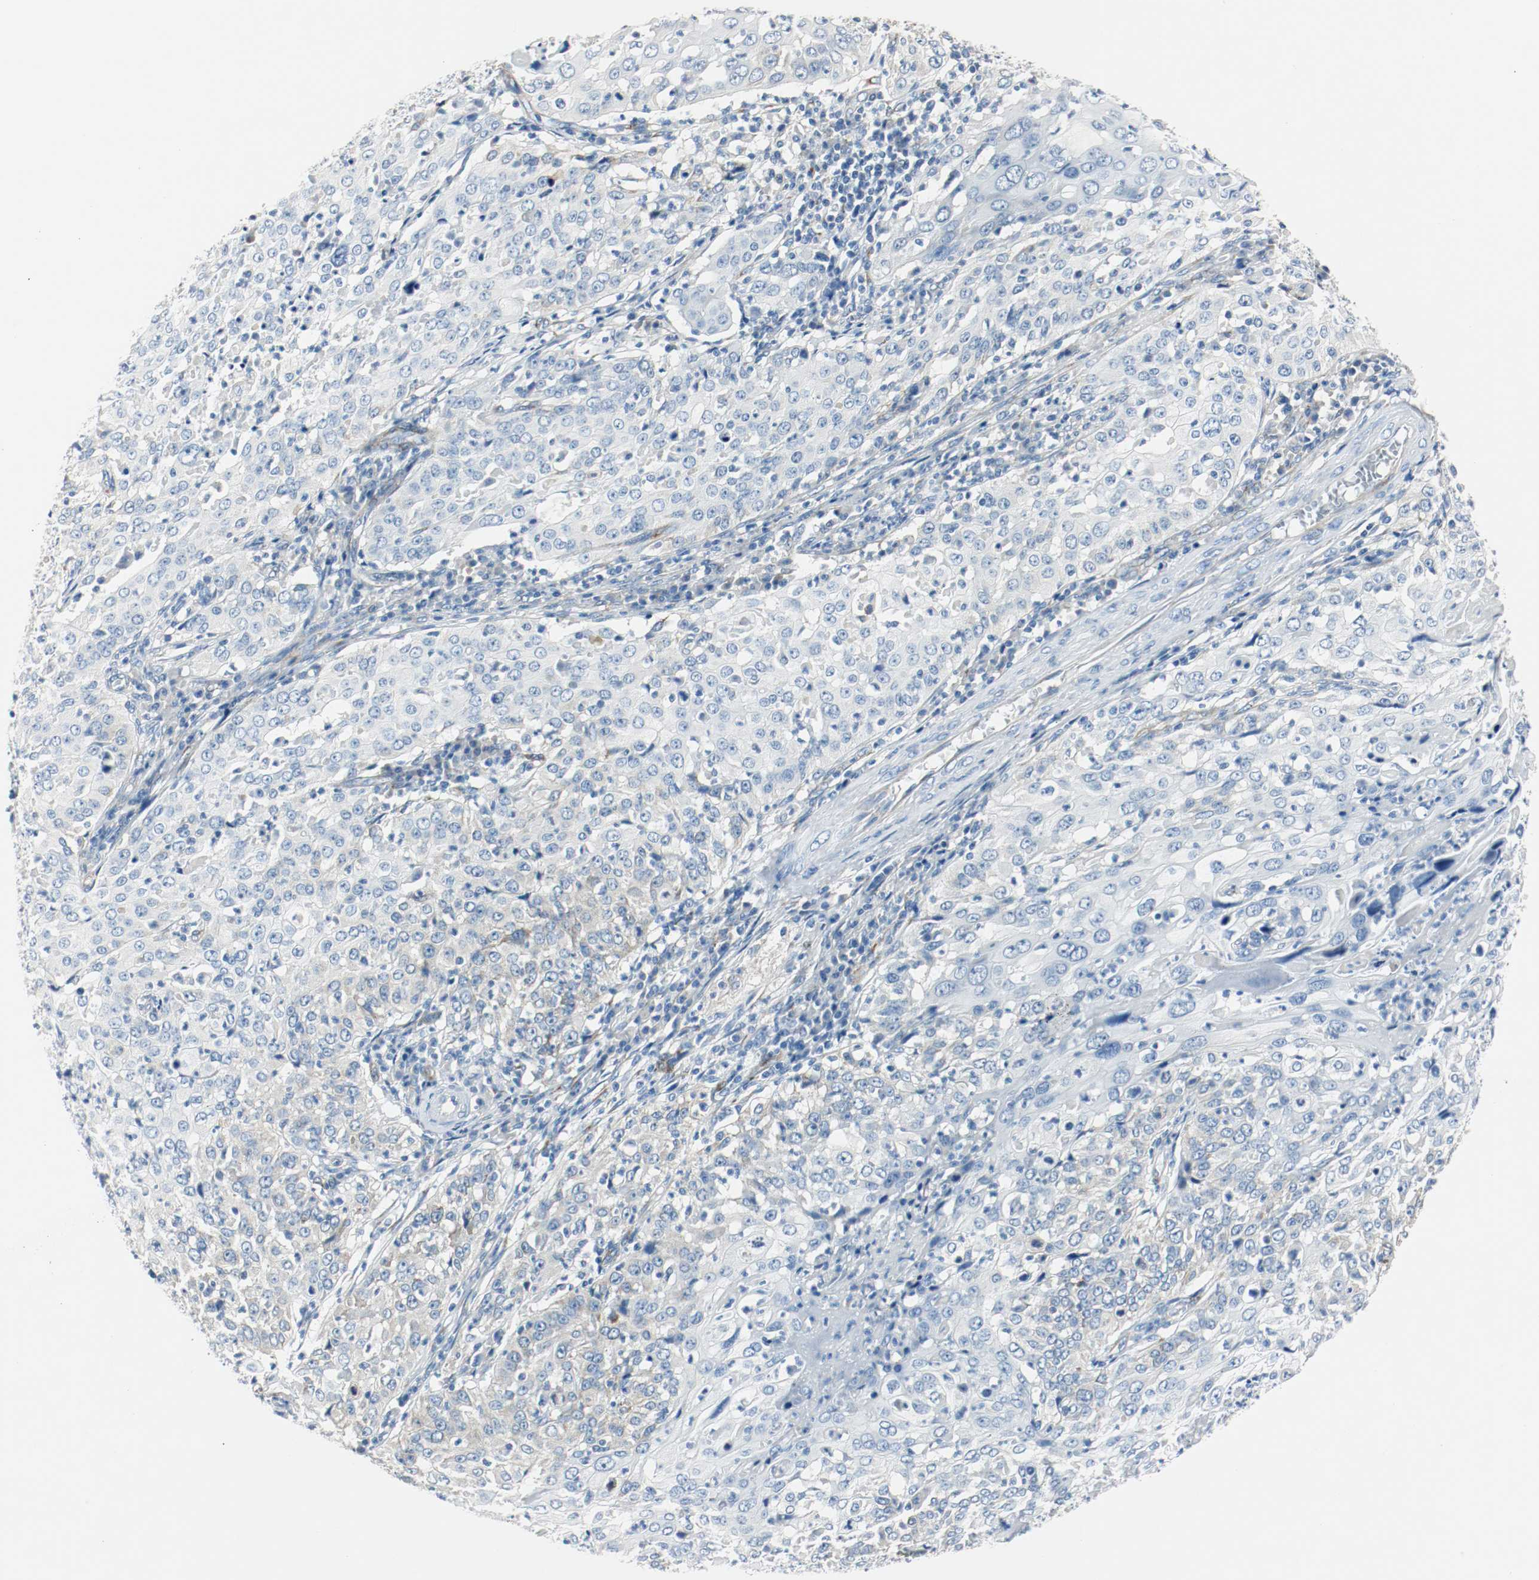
{"staining": {"intensity": "negative", "quantity": "none", "location": "none"}, "tissue": "cervical cancer", "cell_type": "Tumor cells", "image_type": "cancer", "snomed": [{"axis": "morphology", "description": "Squamous cell carcinoma, NOS"}, {"axis": "topography", "description": "Cervix"}], "caption": "High power microscopy micrograph of an immunohistochemistry histopathology image of cervical cancer, revealing no significant positivity in tumor cells.", "gene": "LAMB1", "patient": {"sex": "female", "age": 39}}